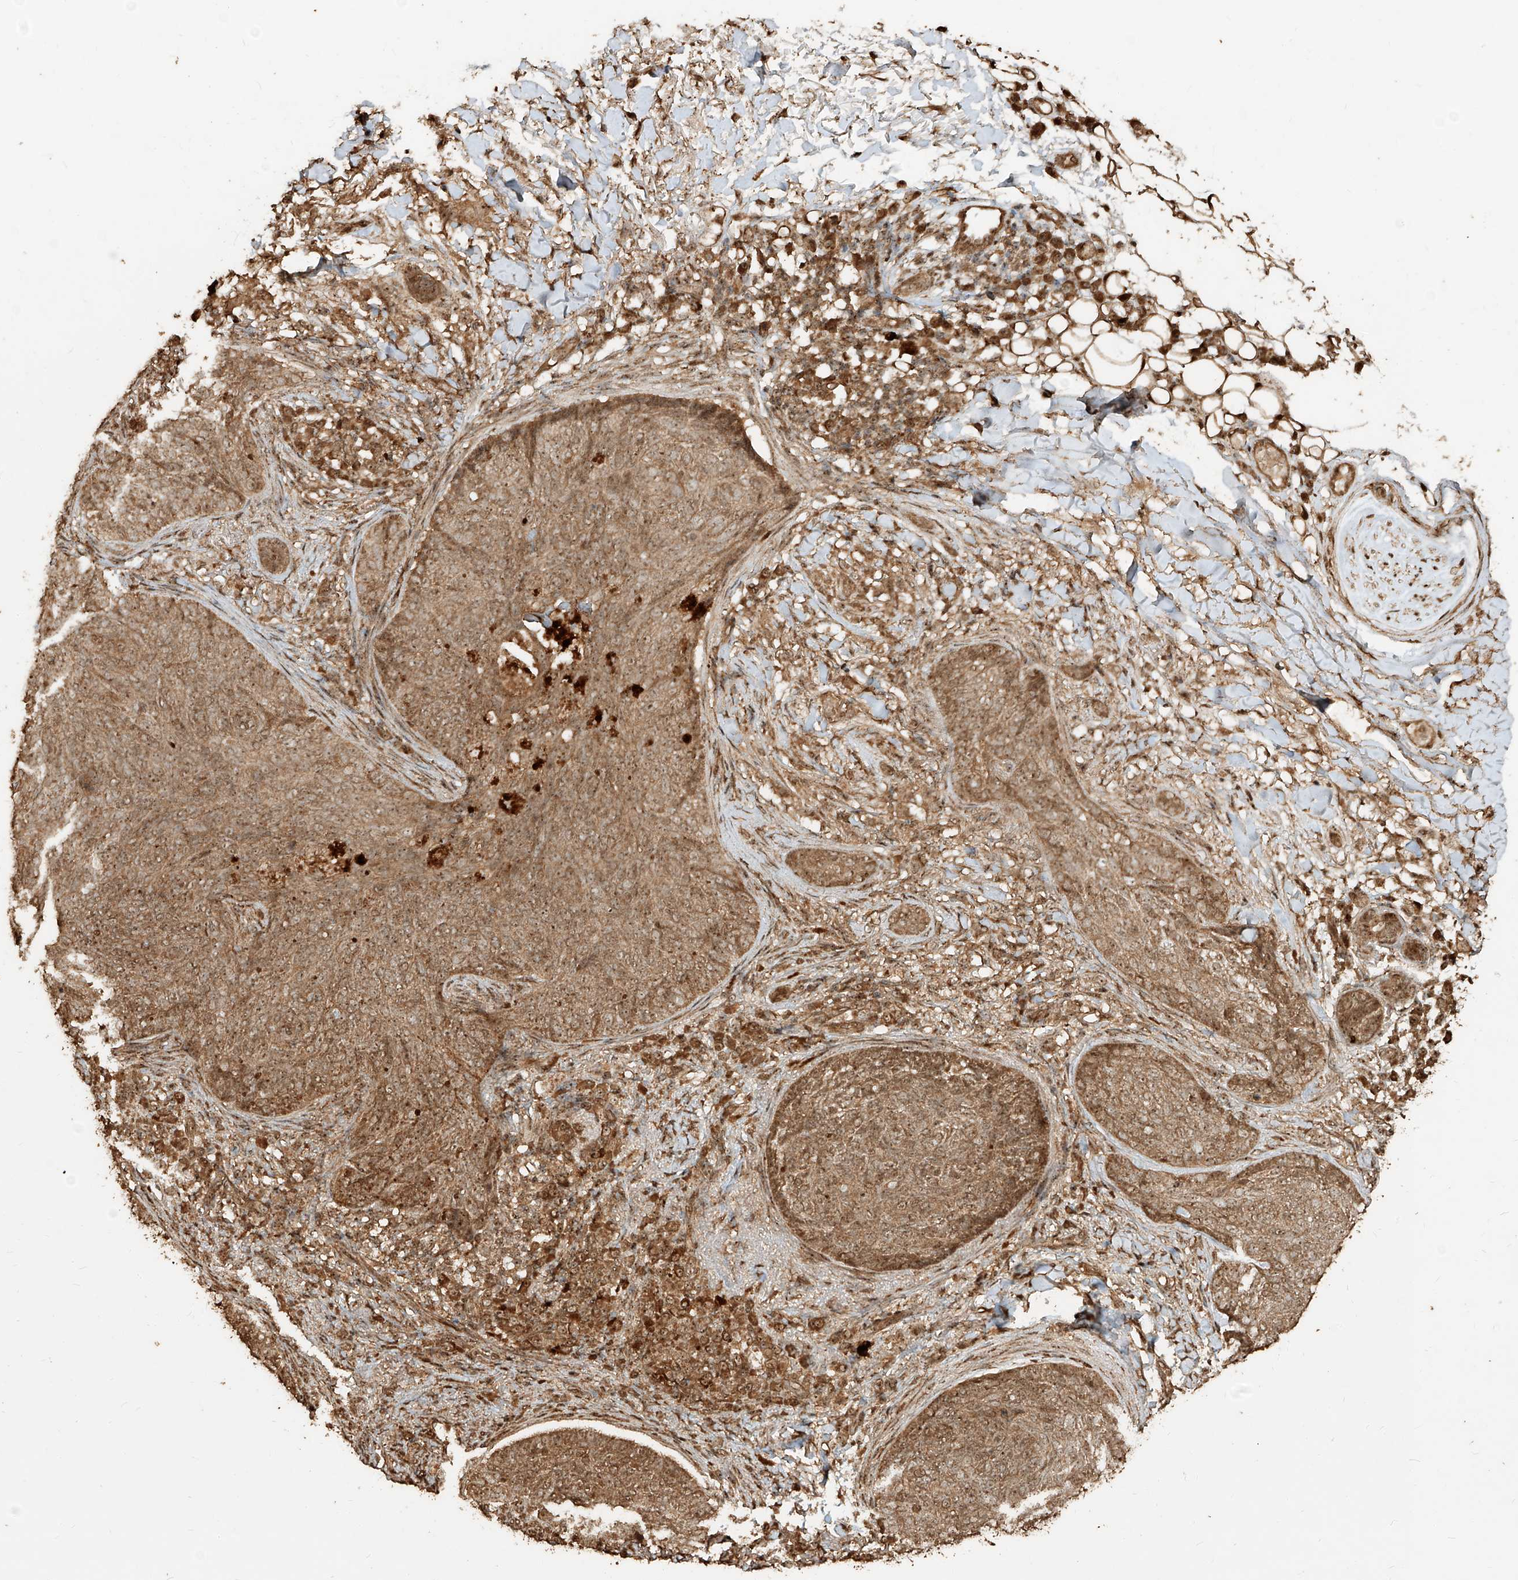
{"staining": {"intensity": "moderate", "quantity": ">75%", "location": "cytoplasmic/membranous,nuclear"}, "tissue": "skin cancer", "cell_type": "Tumor cells", "image_type": "cancer", "snomed": [{"axis": "morphology", "description": "Basal cell carcinoma"}, {"axis": "topography", "description": "Skin"}], "caption": "Basal cell carcinoma (skin) stained with DAB (3,3'-diaminobenzidine) immunohistochemistry (IHC) displays medium levels of moderate cytoplasmic/membranous and nuclear staining in approximately >75% of tumor cells. Immunohistochemistry (ihc) stains the protein of interest in brown and the nuclei are stained blue.", "gene": "ZNF660", "patient": {"sex": "male", "age": 85}}